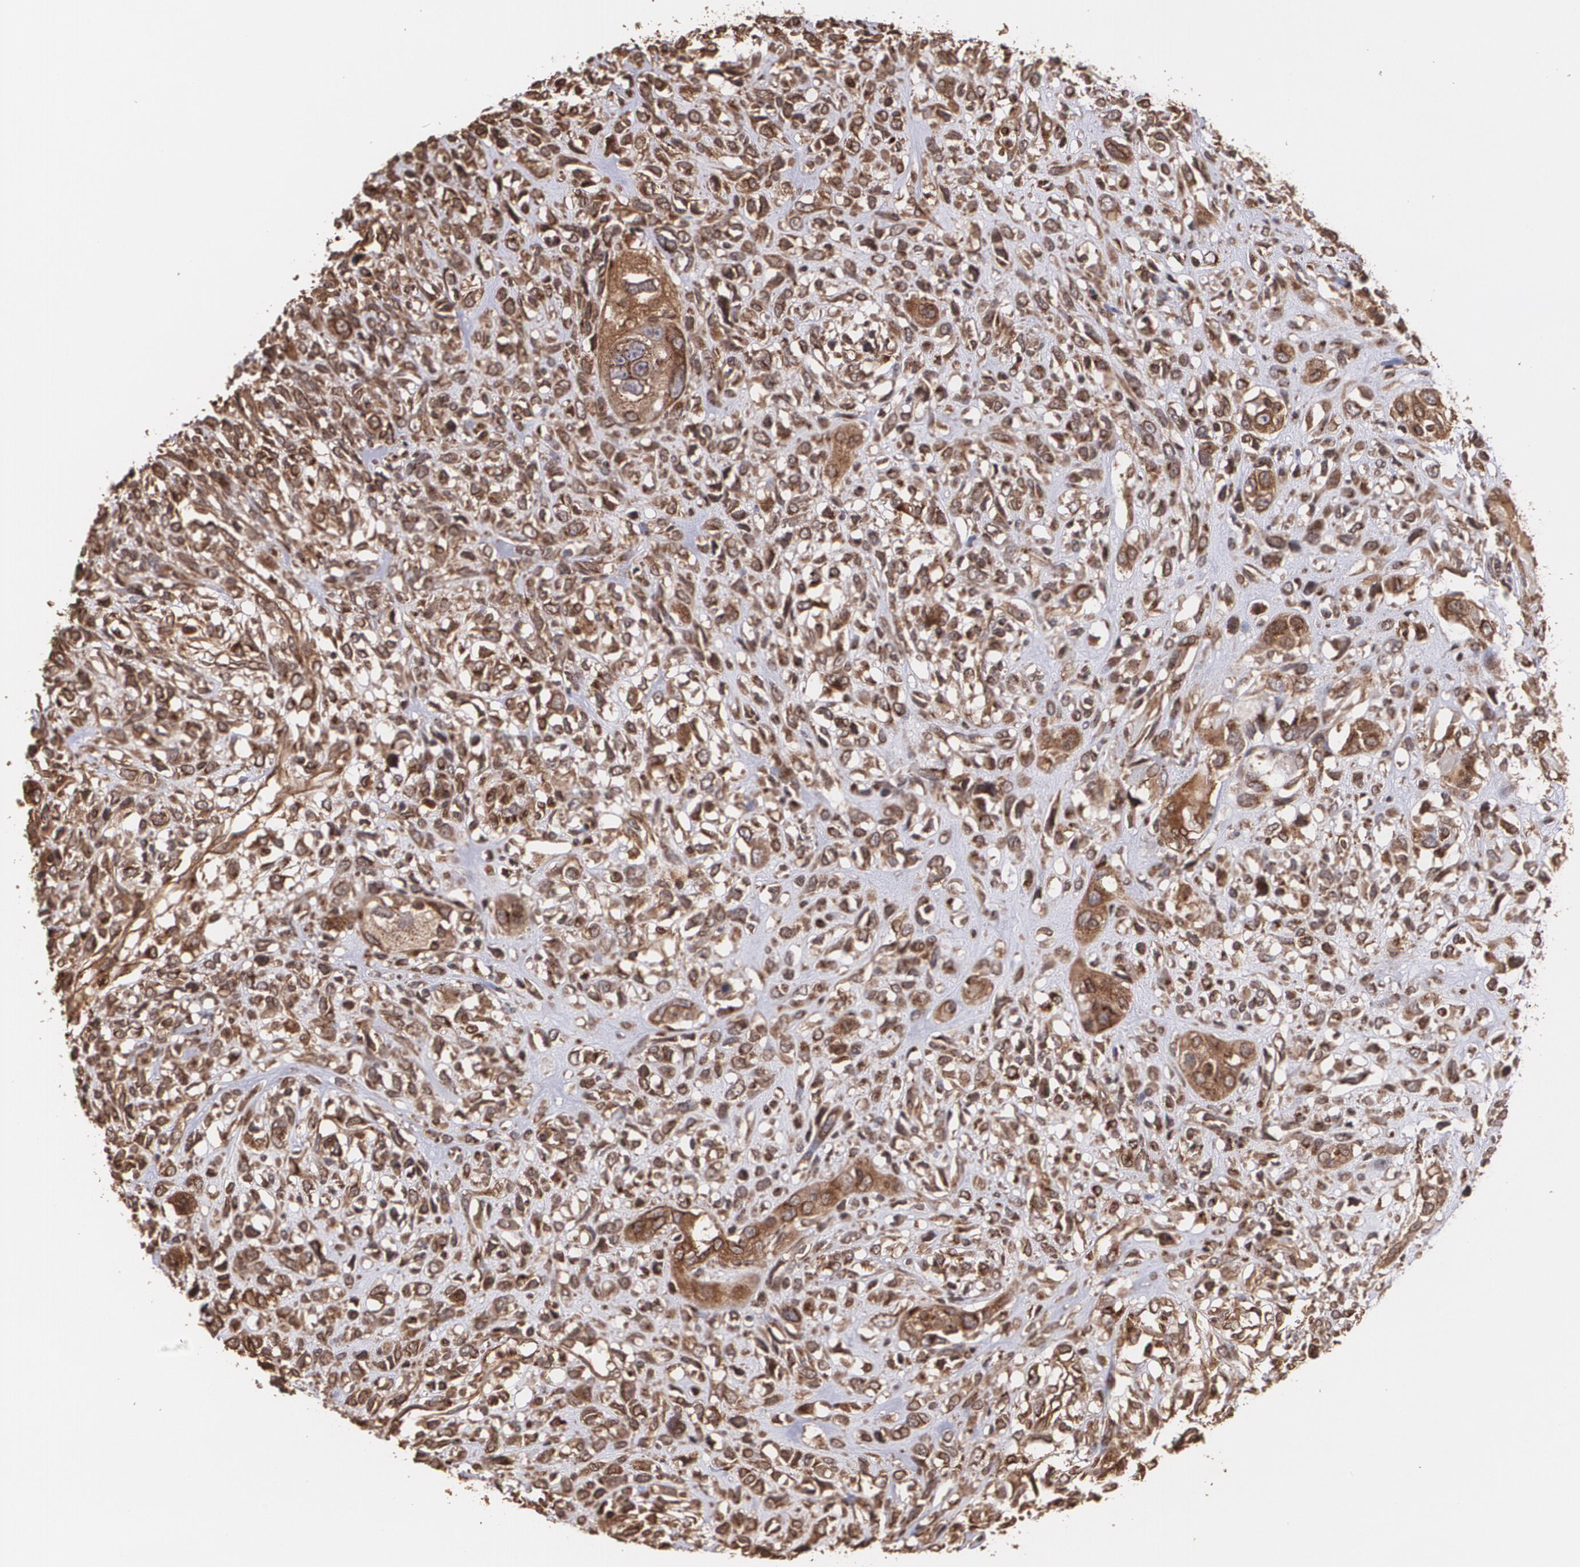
{"staining": {"intensity": "strong", "quantity": ">75%", "location": "cytoplasmic/membranous"}, "tissue": "head and neck cancer", "cell_type": "Tumor cells", "image_type": "cancer", "snomed": [{"axis": "morphology", "description": "Neoplasm, malignant, NOS"}, {"axis": "topography", "description": "Salivary gland"}, {"axis": "topography", "description": "Head-Neck"}], "caption": "Brown immunohistochemical staining in neoplasm (malignant) (head and neck) shows strong cytoplasmic/membranous staining in about >75% of tumor cells.", "gene": "TRIP11", "patient": {"sex": "male", "age": 43}}